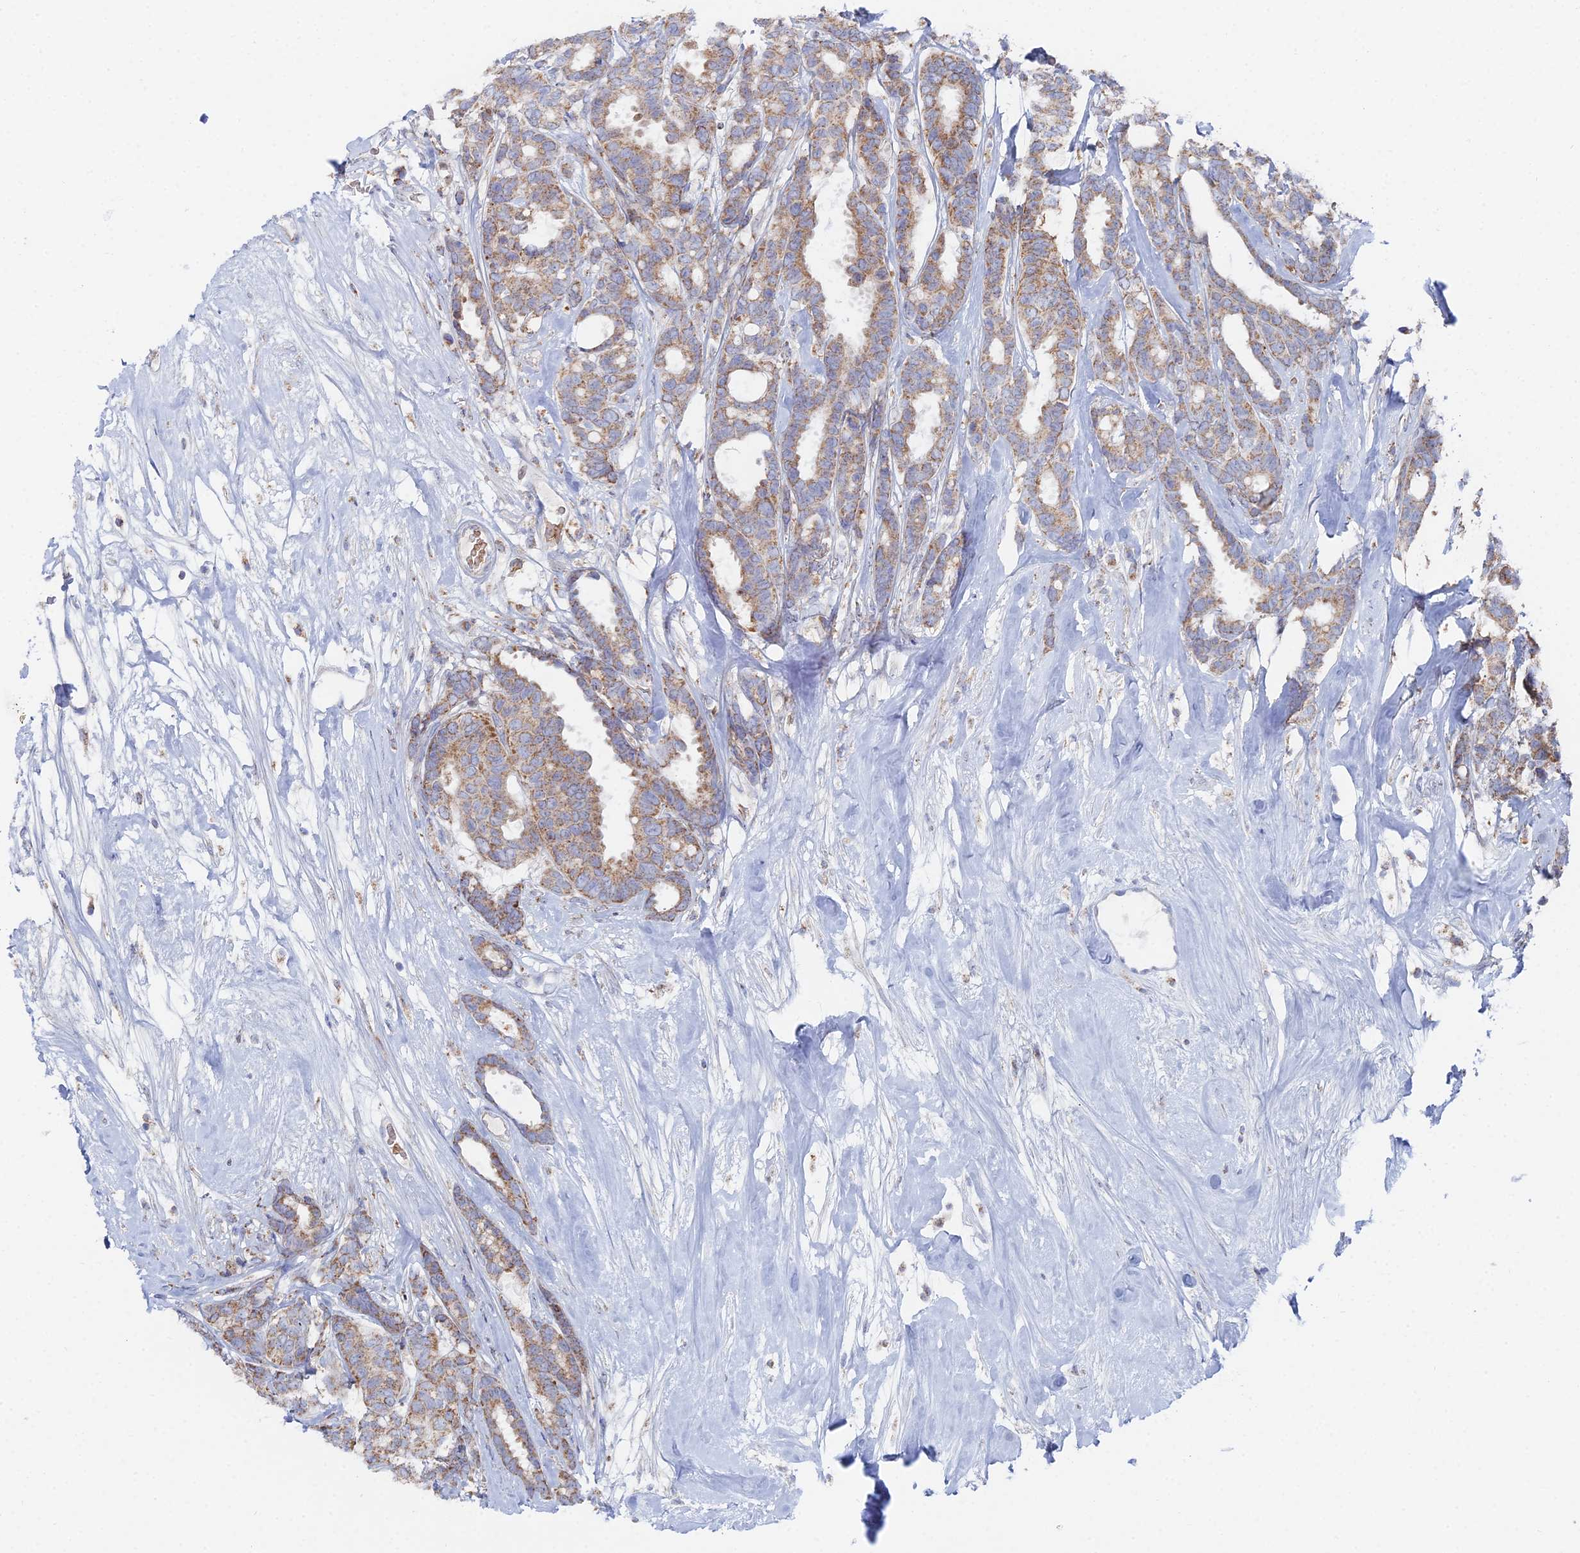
{"staining": {"intensity": "moderate", "quantity": ">75%", "location": "cytoplasmic/membranous"}, "tissue": "breast cancer", "cell_type": "Tumor cells", "image_type": "cancer", "snomed": [{"axis": "morphology", "description": "Duct carcinoma"}, {"axis": "topography", "description": "Breast"}], "caption": "IHC micrograph of breast infiltrating ductal carcinoma stained for a protein (brown), which exhibits medium levels of moderate cytoplasmic/membranous staining in approximately >75% of tumor cells.", "gene": "MPC1", "patient": {"sex": "female", "age": 87}}